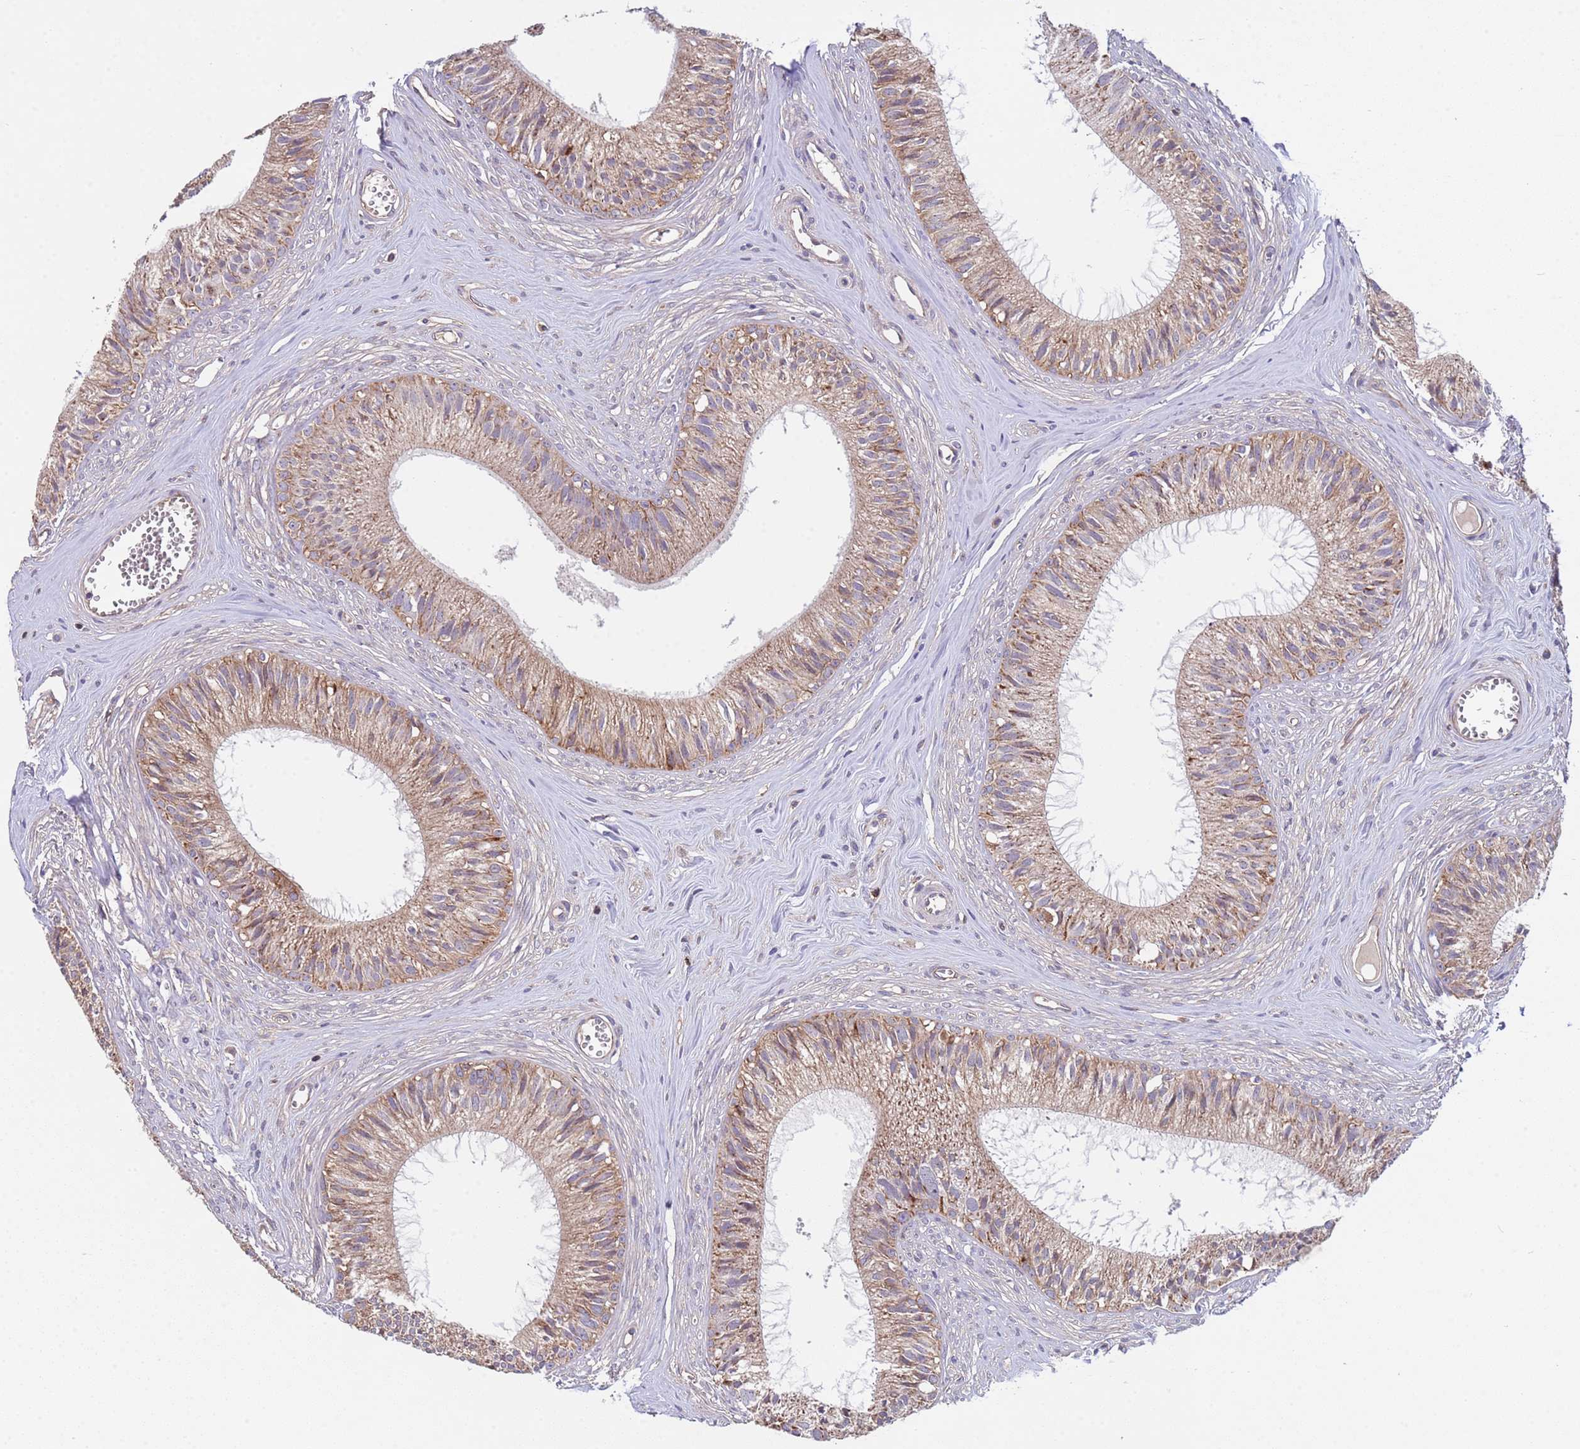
{"staining": {"intensity": "moderate", "quantity": ">75%", "location": "cytoplasmic/membranous"}, "tissue": "epididymis", "cell_type": "Glandular cells", "image_type": "normal", "snomed": [{"axis": "morphology", "description": "Normal tissue, NOS"}, {"axis": "topography", "description": "Epididymis"}], "caption": "Protein expression analysis of normal human epididymis reveals moderate cytoplasmic/membranous staining in approximately >75% of glandular cells. (DAB = brown stain, brightfield microscopy at high magnification).", "gene": "ACAD8", "patient": {"sex": "male", "age": 36}}